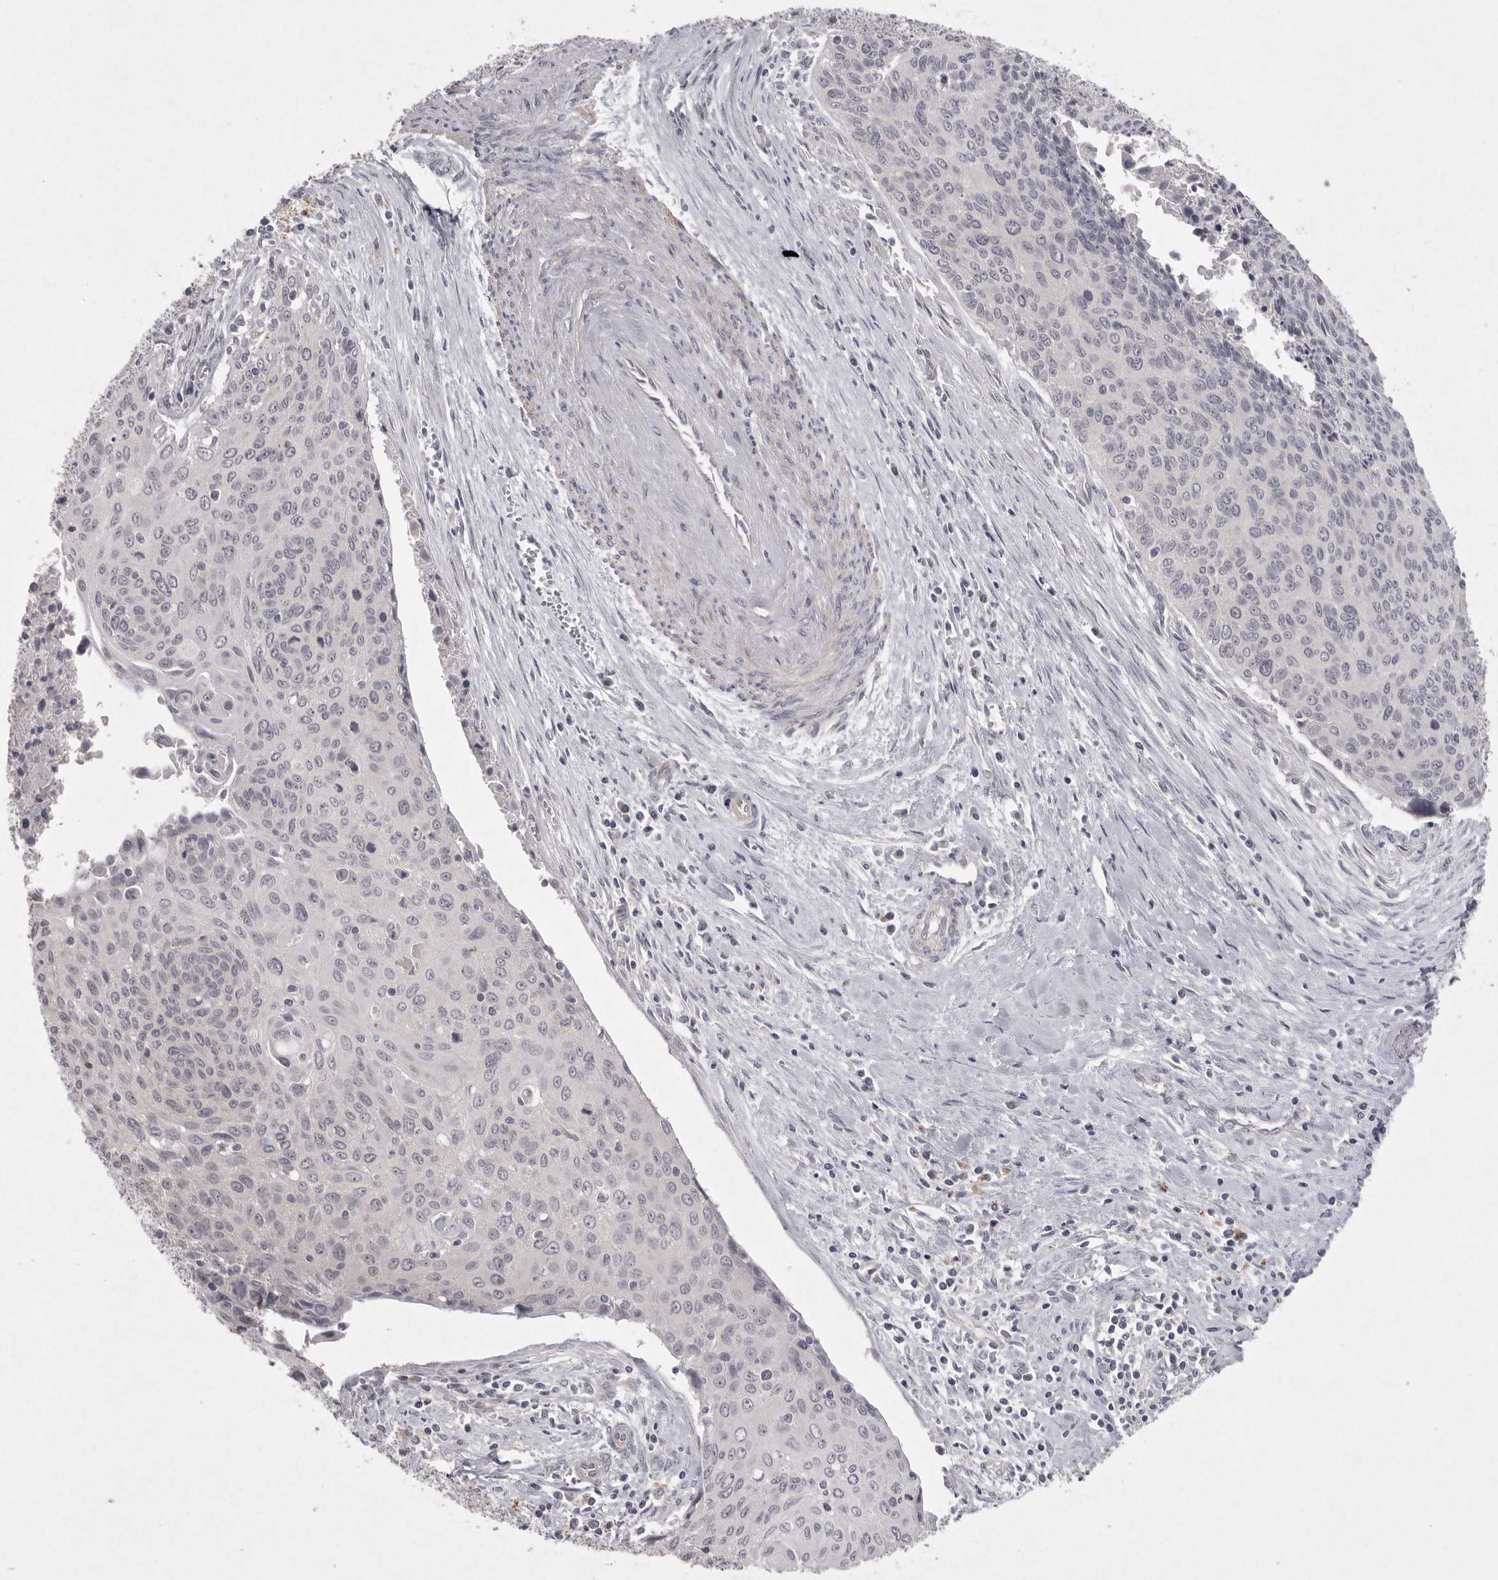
{"staining": {"intensity": "negative", "quantity": "none", "location": "none"}, "tissue": "cervical cancer", "cell_type": "Tumor cells", "image_type": "cancer", "snomed": [{"axis": "morphology", "description": "Squamous cell carcinoma, NOS"}, {"axis": "topography", "description": "Cervix"}], "caption": "An image of cervical squamous cell carcinoma stained for a protein demonstrates no brown staining in tumor cells. (DAB (3,3'-diaminobenzidine) immunohistochemistry (IHC), high magnification).", "gene": "VANGL2", "patient": {"sex": "female", "age": 55}}